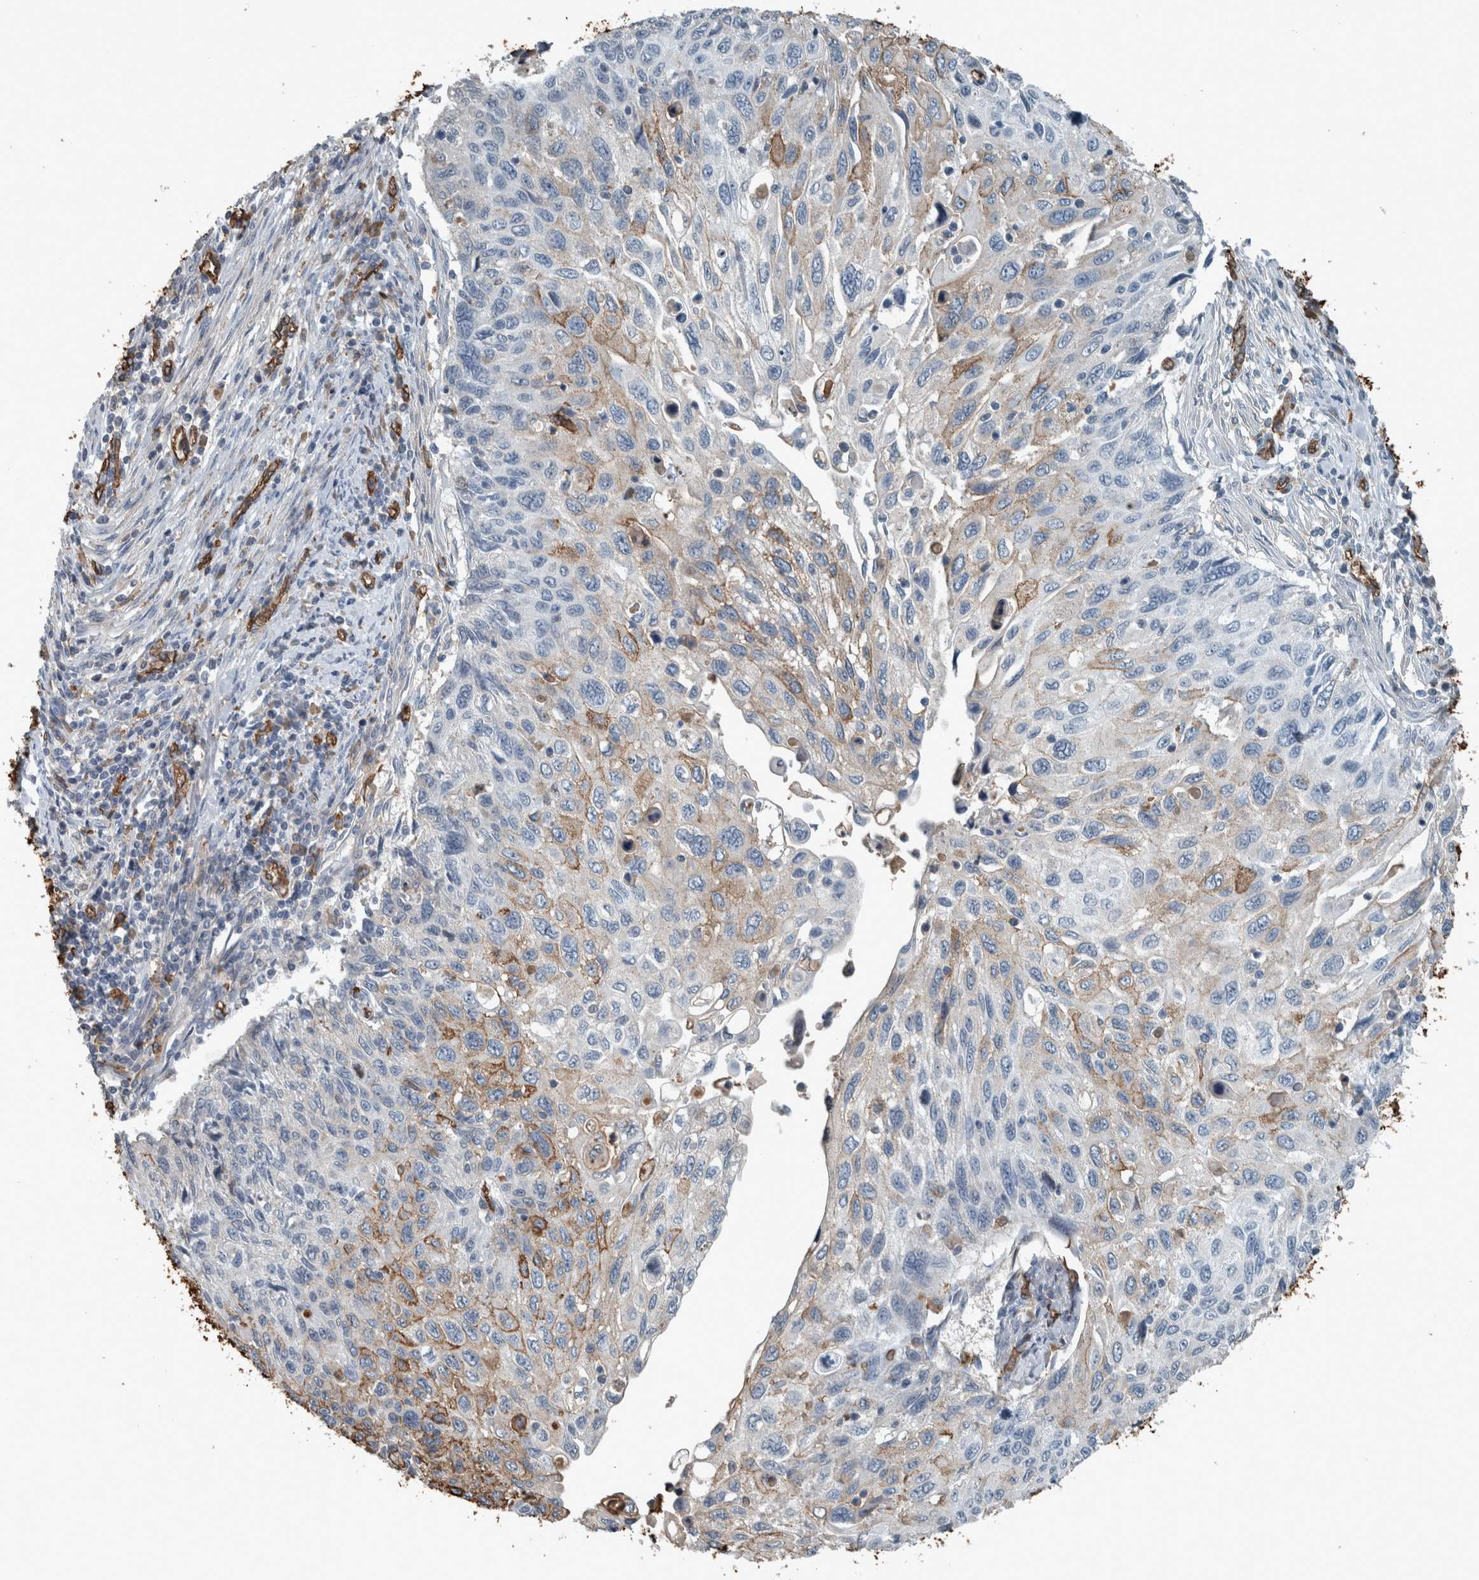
{"staining": {"intensity": "moderate", "quantity": "<25%", "location": "cytoplasmic/membranous"}, "tissue": "cervical cancer", "cell_type": "Tumor cells", "image_type": "cancer", "snomed": [{"axis": "morphology", "description": "Squamous cell carcinoma, NOS"}, {"axis": "topography", "description": "Cervix"}], "caption": "Cervical cancer tissue exhibits moderate cytoplasmic/membranous positivity in about <25% of tumor cells", "gene": "LBP", "patient": {"sex": "female", "age": 70}}